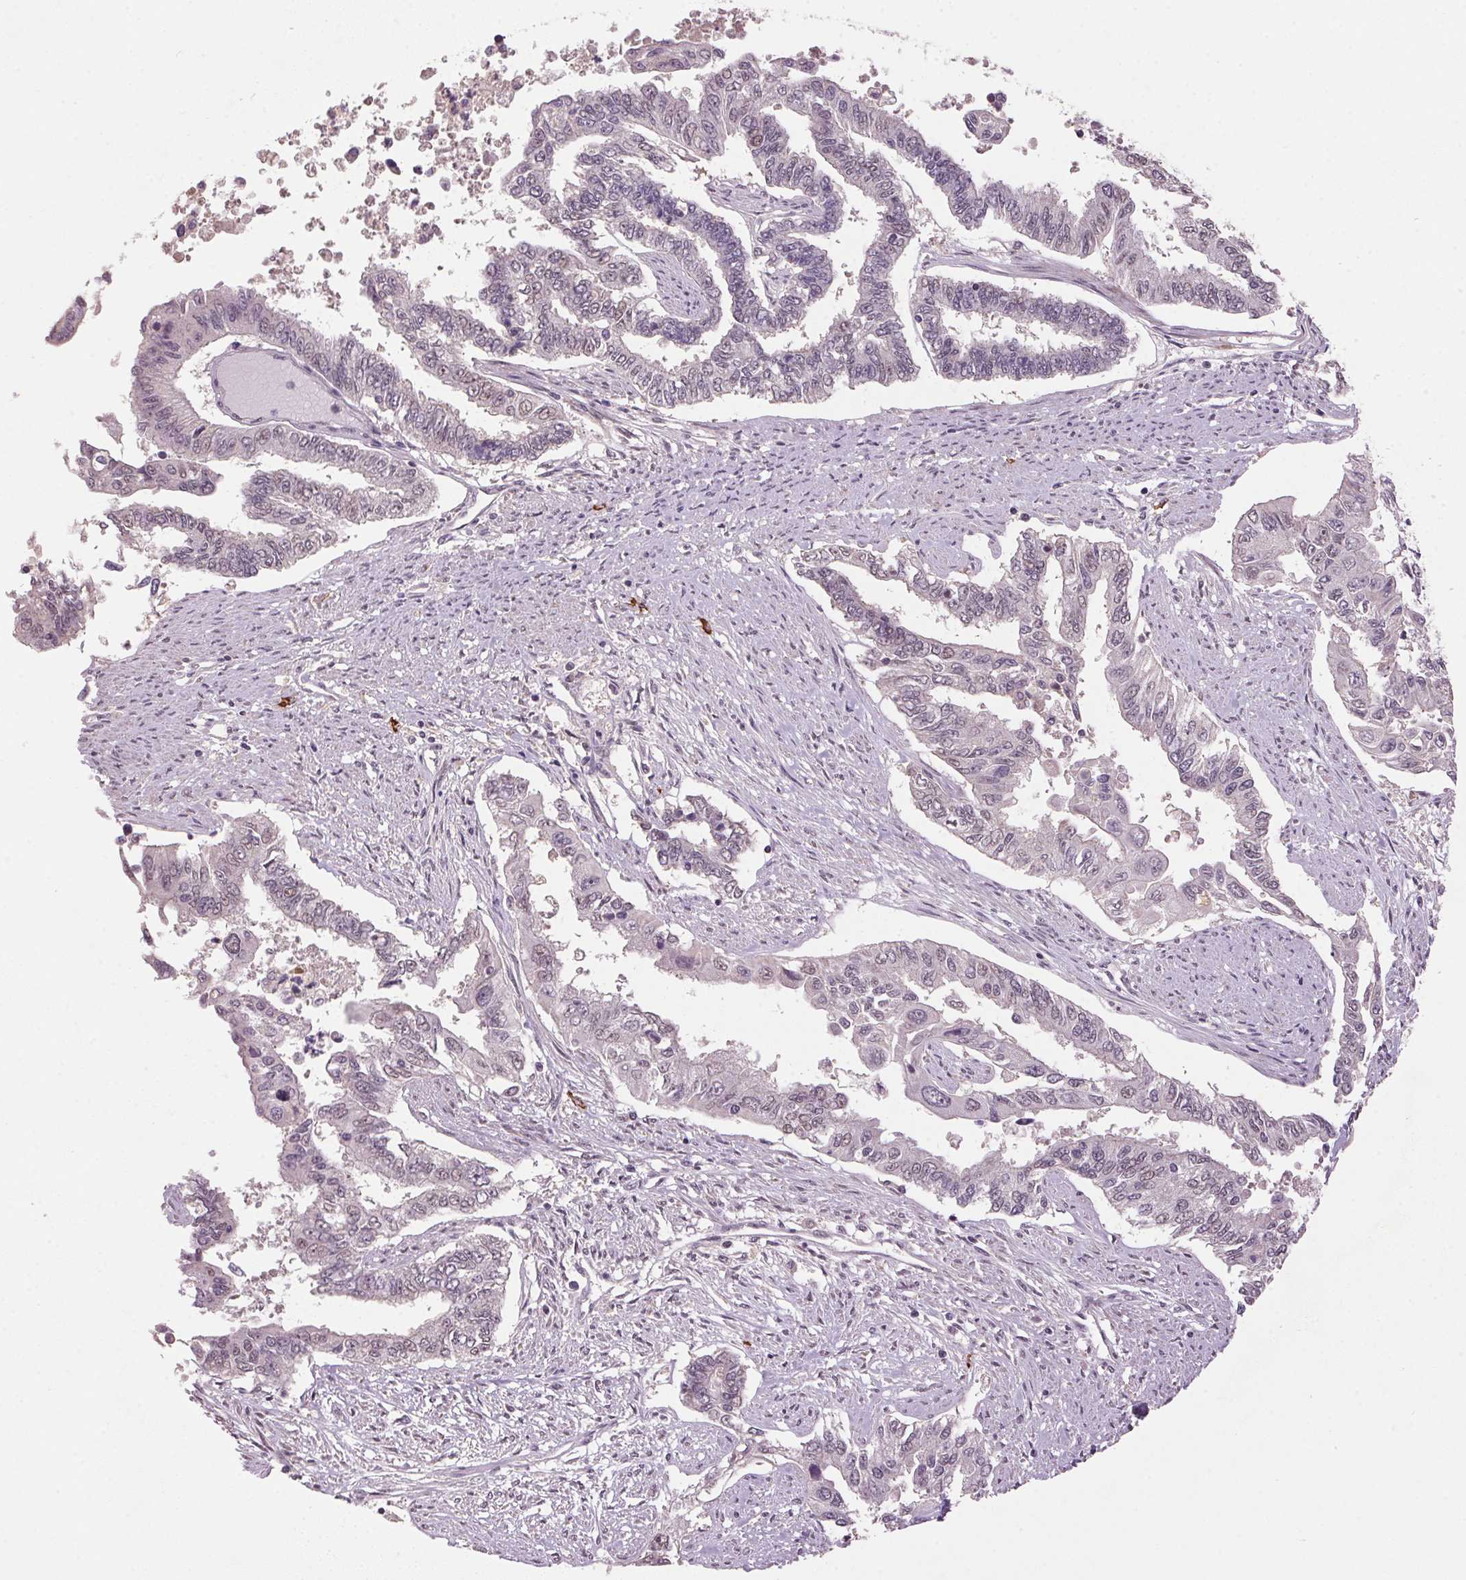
{"staining": {"intensity": "negative", "quantity": "none", "location": "none"}, "tissue": "endometrial cancer", "cell_type": "Tumor cells", "image_type": "cancer", "snomed": [{"axis": "morphology", "description": "Adenocarcinoma, NOS"}, {"axis": "topography", "description": "Uterus"}], "caption": "Tumor cells show no significant protein staining in endometrial cancer (adenocarcinoma).", "gene": "ZBTB4", "patient": {"sex": "female", "age": 59}}